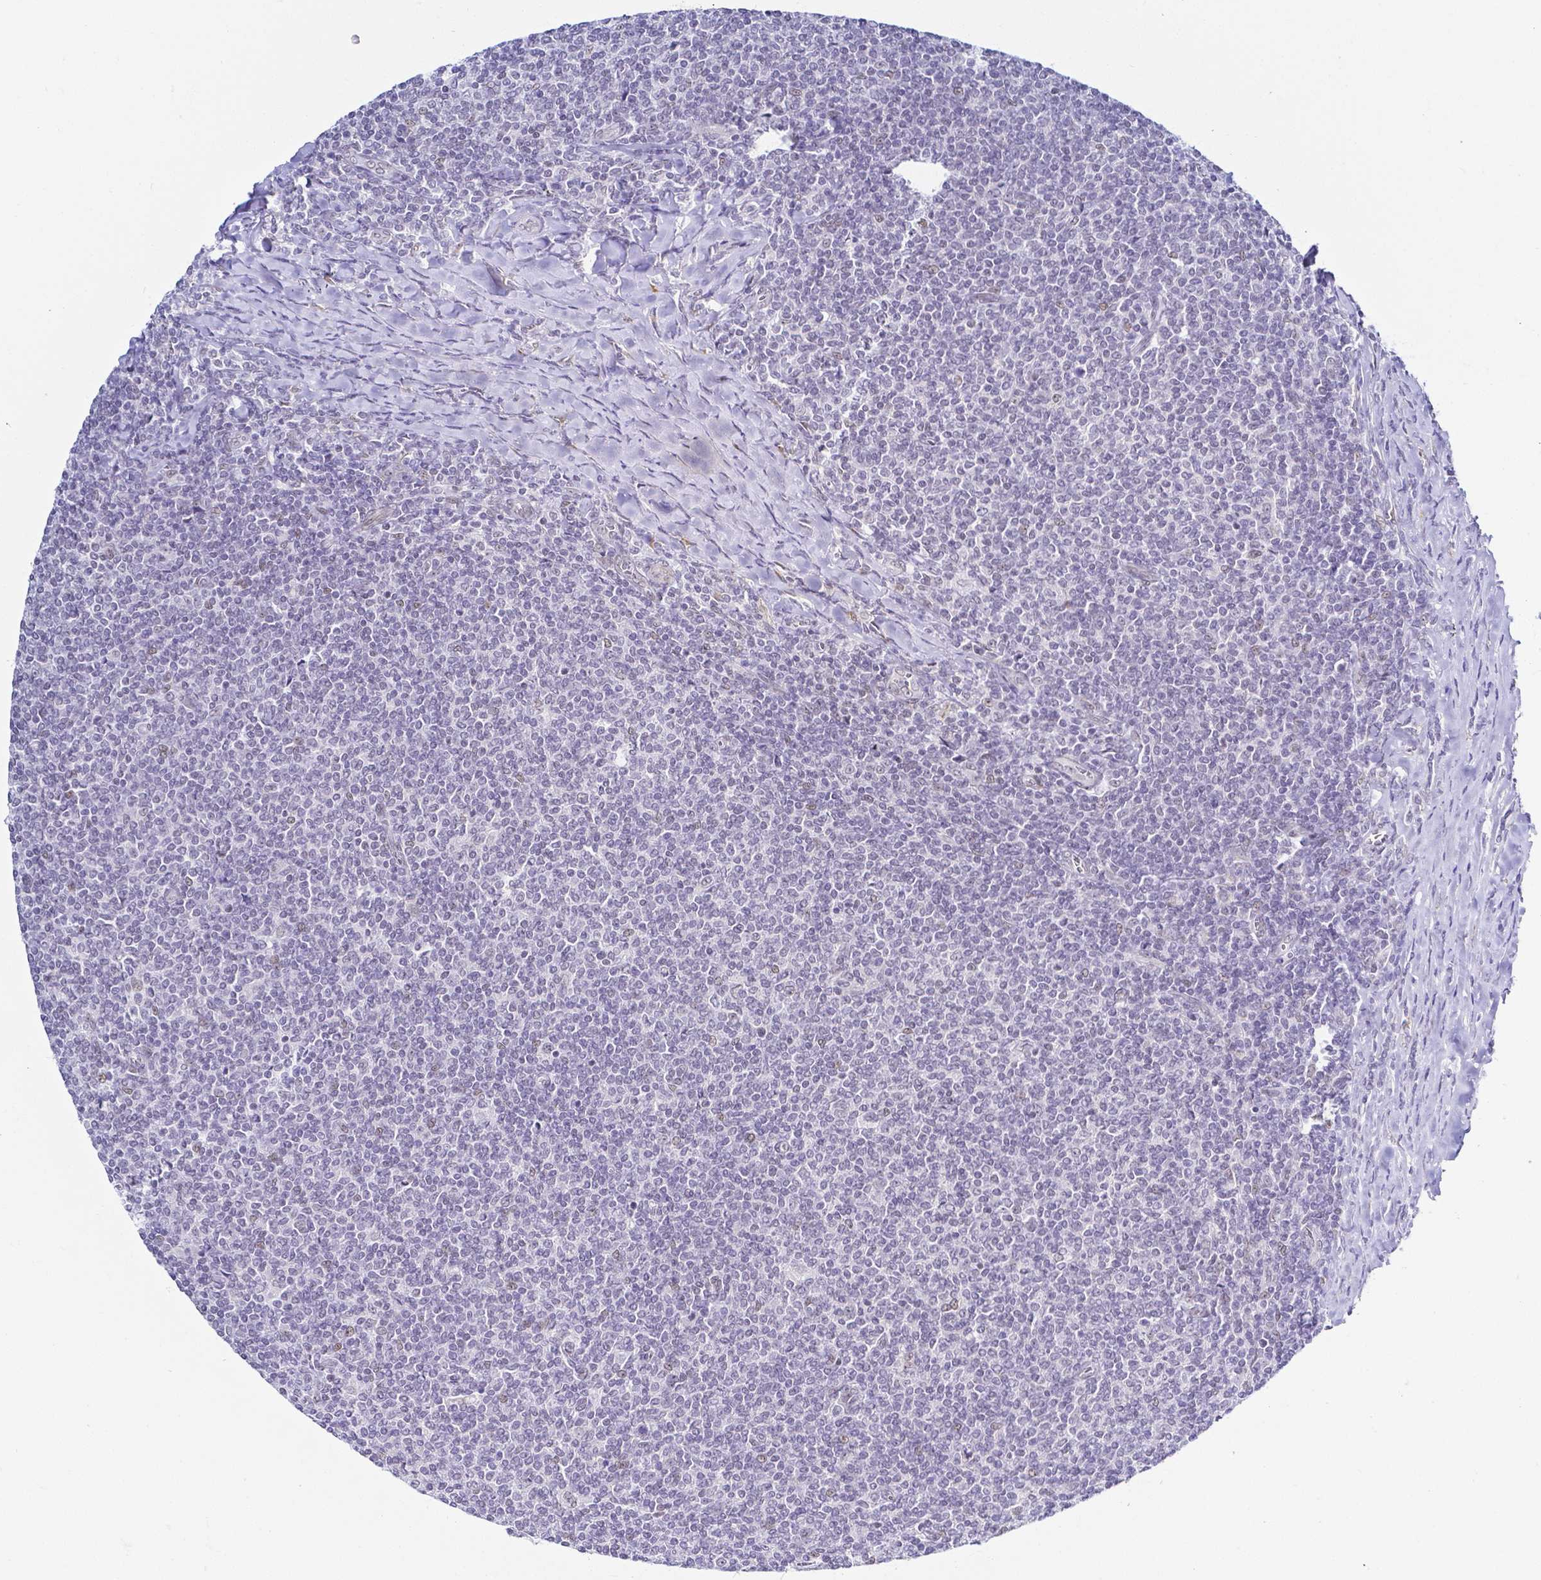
{"staining": {"intensity": "negative", "quantity": "none", "location": "none"}, "tissue": "lymphoma", "cell_type": "Tumor cells", "image_type": "cancer", "snomed": [{"axis": "morphology", "description": "Malignant lymphoma, non-Hodgkin's type, Low grade"}, {"axis": "topography", "description": "Lymph node"}], "caption": "Immunohistochemistry photomicrograph of neoplastic tissue: human malignant lymphoma, non-Hodgkin's type (low-grade) stained with DAB reveals no significant protein positivity in tumor cells.", "gene": "FAM83G", "patient": {"sex": "male", "age": 52}}